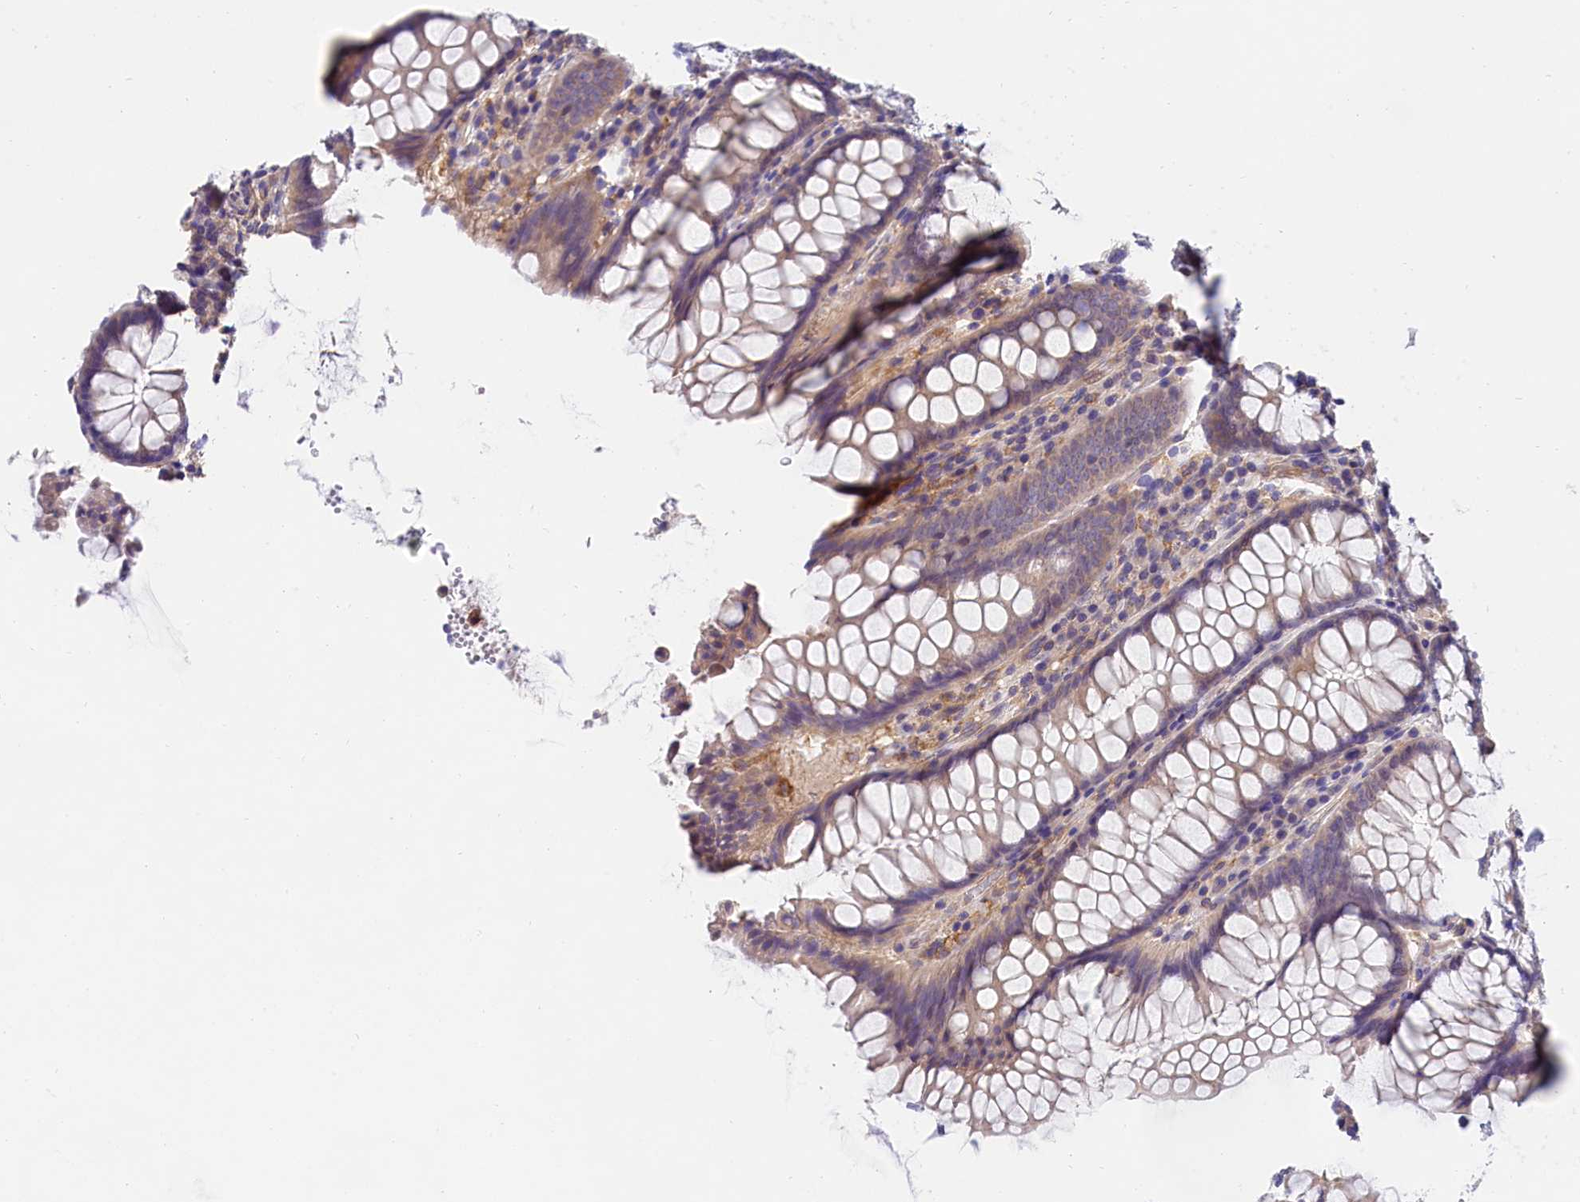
{"staining": {"intensity": "negative", "quantity": "none", "location": "none"}, "tissue": "colon", "cell_type": "Endothelial cells", "image_type": "normal", "snomed": [{"axis": "morphology", "description": "Normal tissue, NOS"}, {"axis": "topography", "description": "Colon"}], "caption": "High power microscopy image of an IHC micrograph of benign colon, revealing no significant expression in endothelial cells.", "gene": "OAS3", "patient": {"sex": "female", "age": 79}}